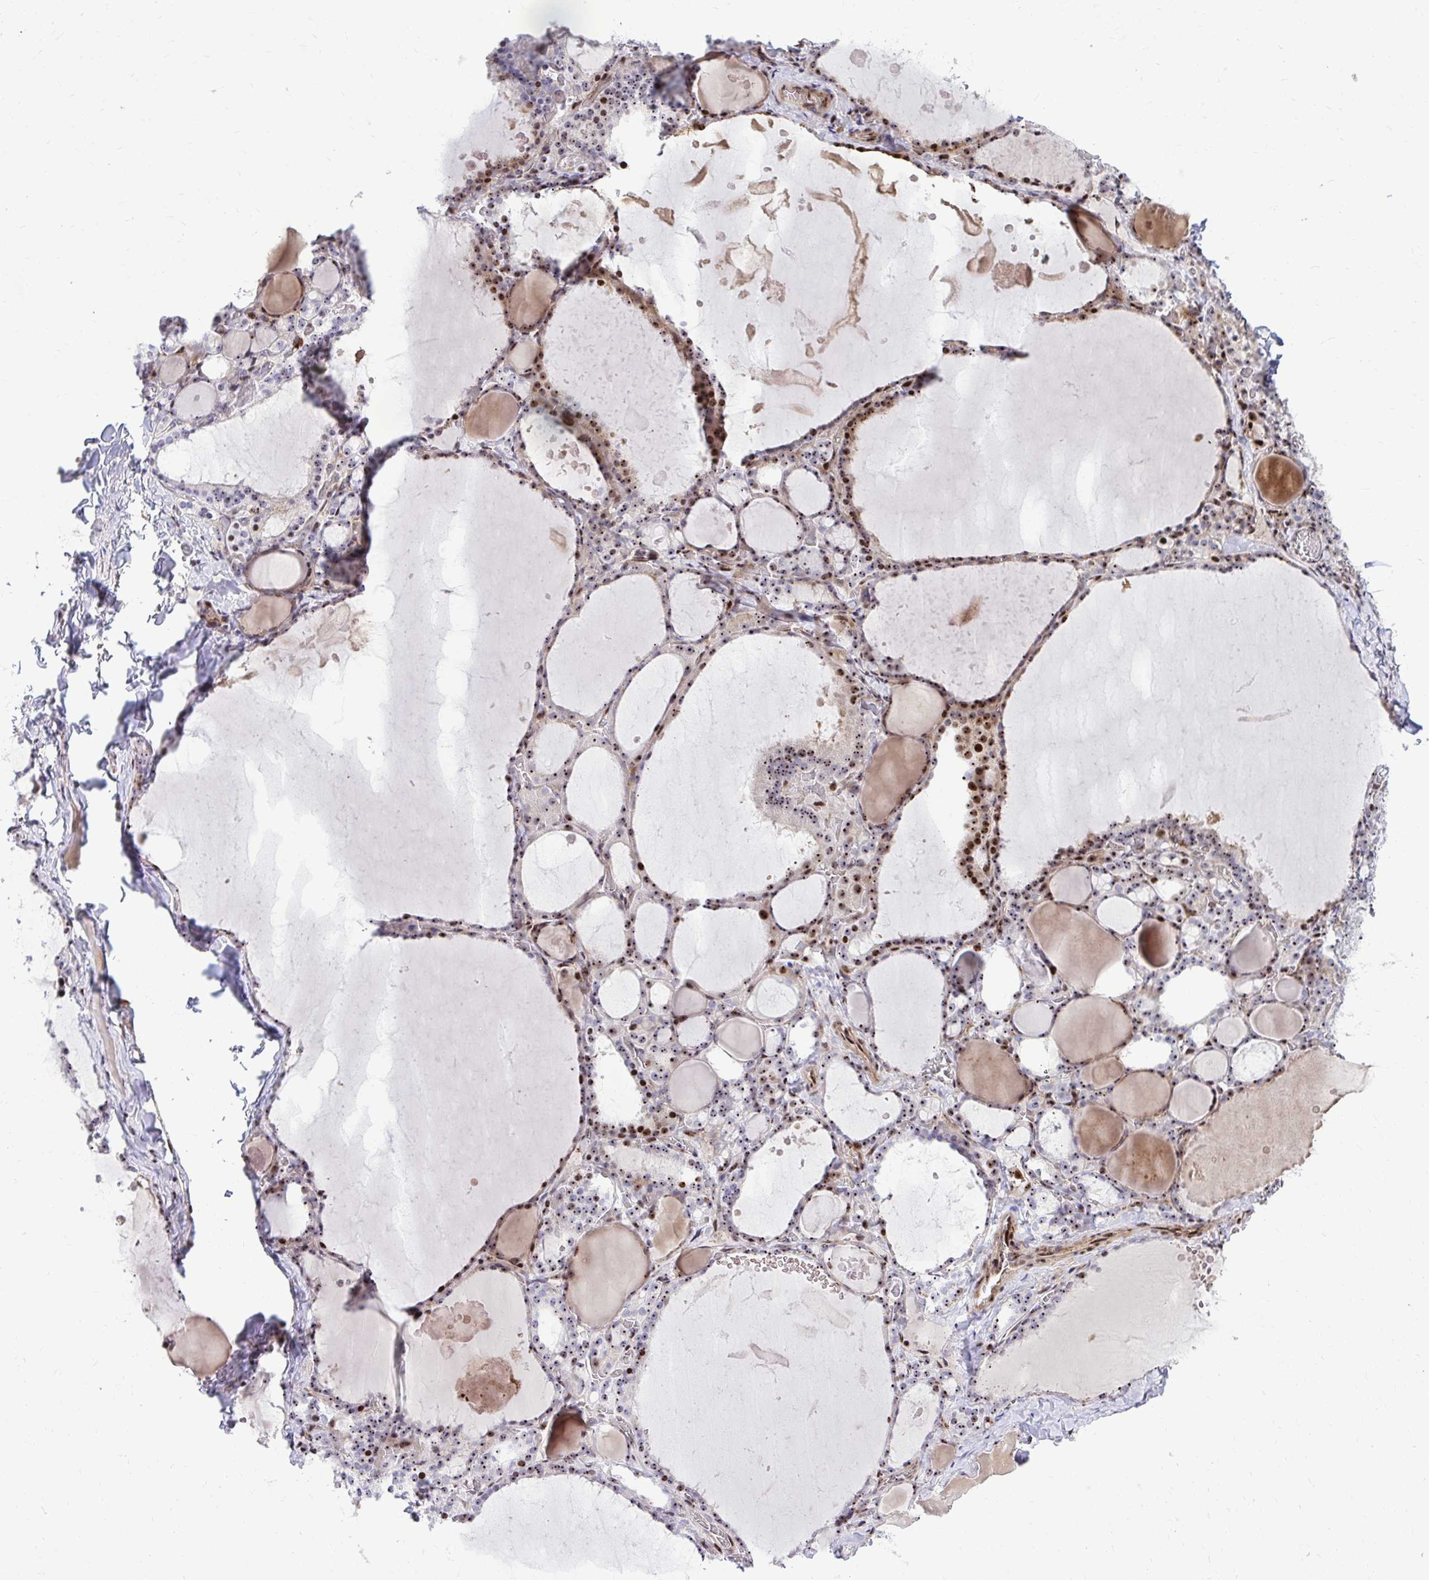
{"staining": {"intensity": "moderate", "quantity": ">75%", "location": "nuclear"}, "tissue": "thyroid gland", "cell_type": "Glandular cells", "image_type": "normal", "snomed": [{"axis": "morphology", "description": "Normal tissue, NOS"}, {"axis": "topography", "description": "Thyroid gland"}], "caption": "Benign thyroid gland exhibits moderate nuclear expression in about >75% of glandular cells, visualized by immunohistochemistry. (IHC, brightfield microscopy, high magnification).", "gene": "DLX4", "patient": {"sex": "male", "age": 56}}